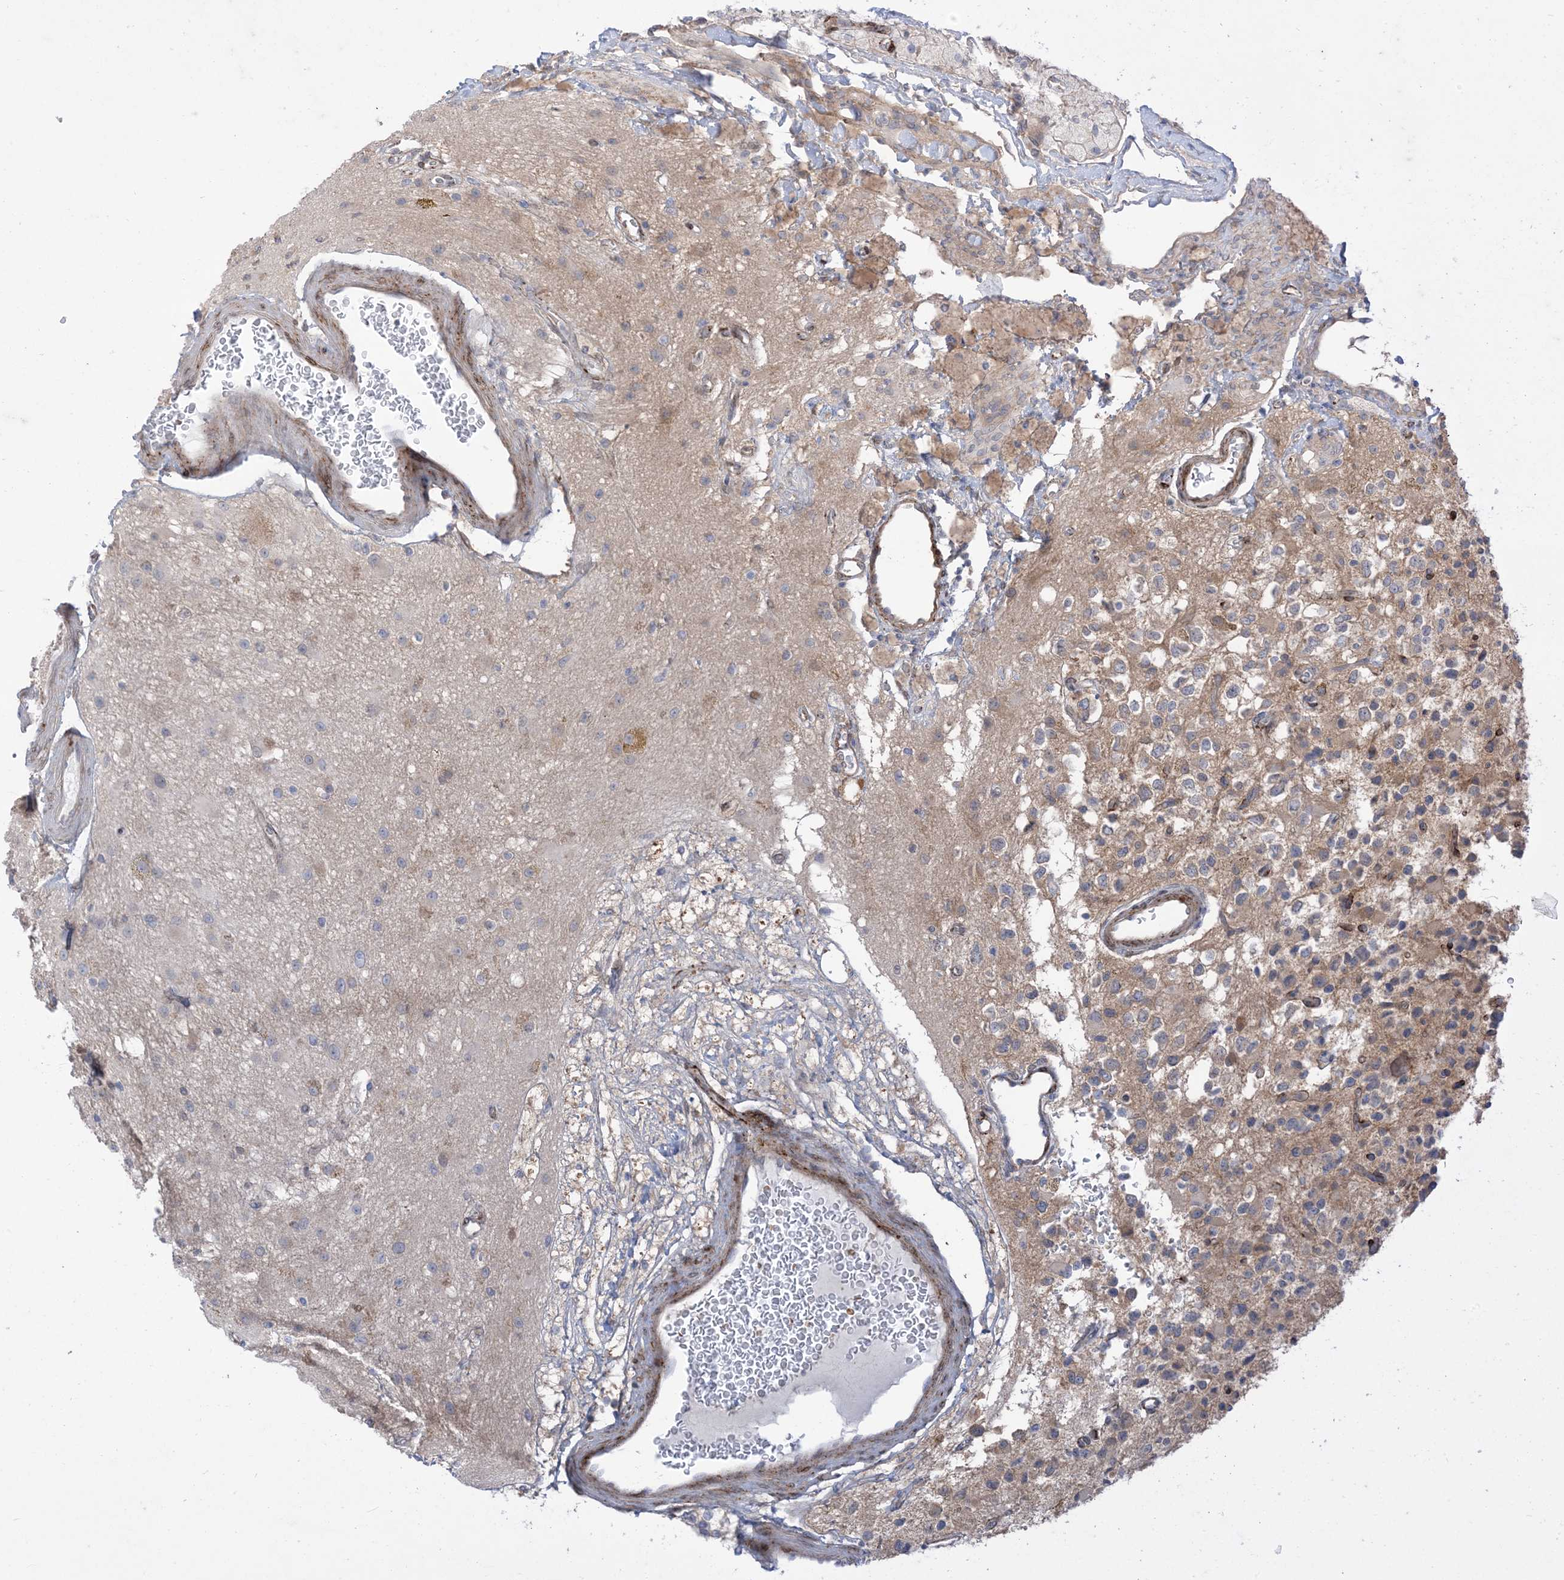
{"staining": {"intensity": "negative", "quantity": "none", "location": "none"}, "tissue": "glioma", "cell_type": "Tumor cells", "image_type": "cancer", "snomed": [{"axis": "morphology", "description": "Glioma, malignant, High grade"}, {"axis": "topography", "description": "Brain"}], "caption": "This is a image of IHC staining of glioma, which shows no expression in tumor cells. Nuclei are stained in blue.", "gene": "RIN1", "patient": {"sex": "male", "age": 34}}